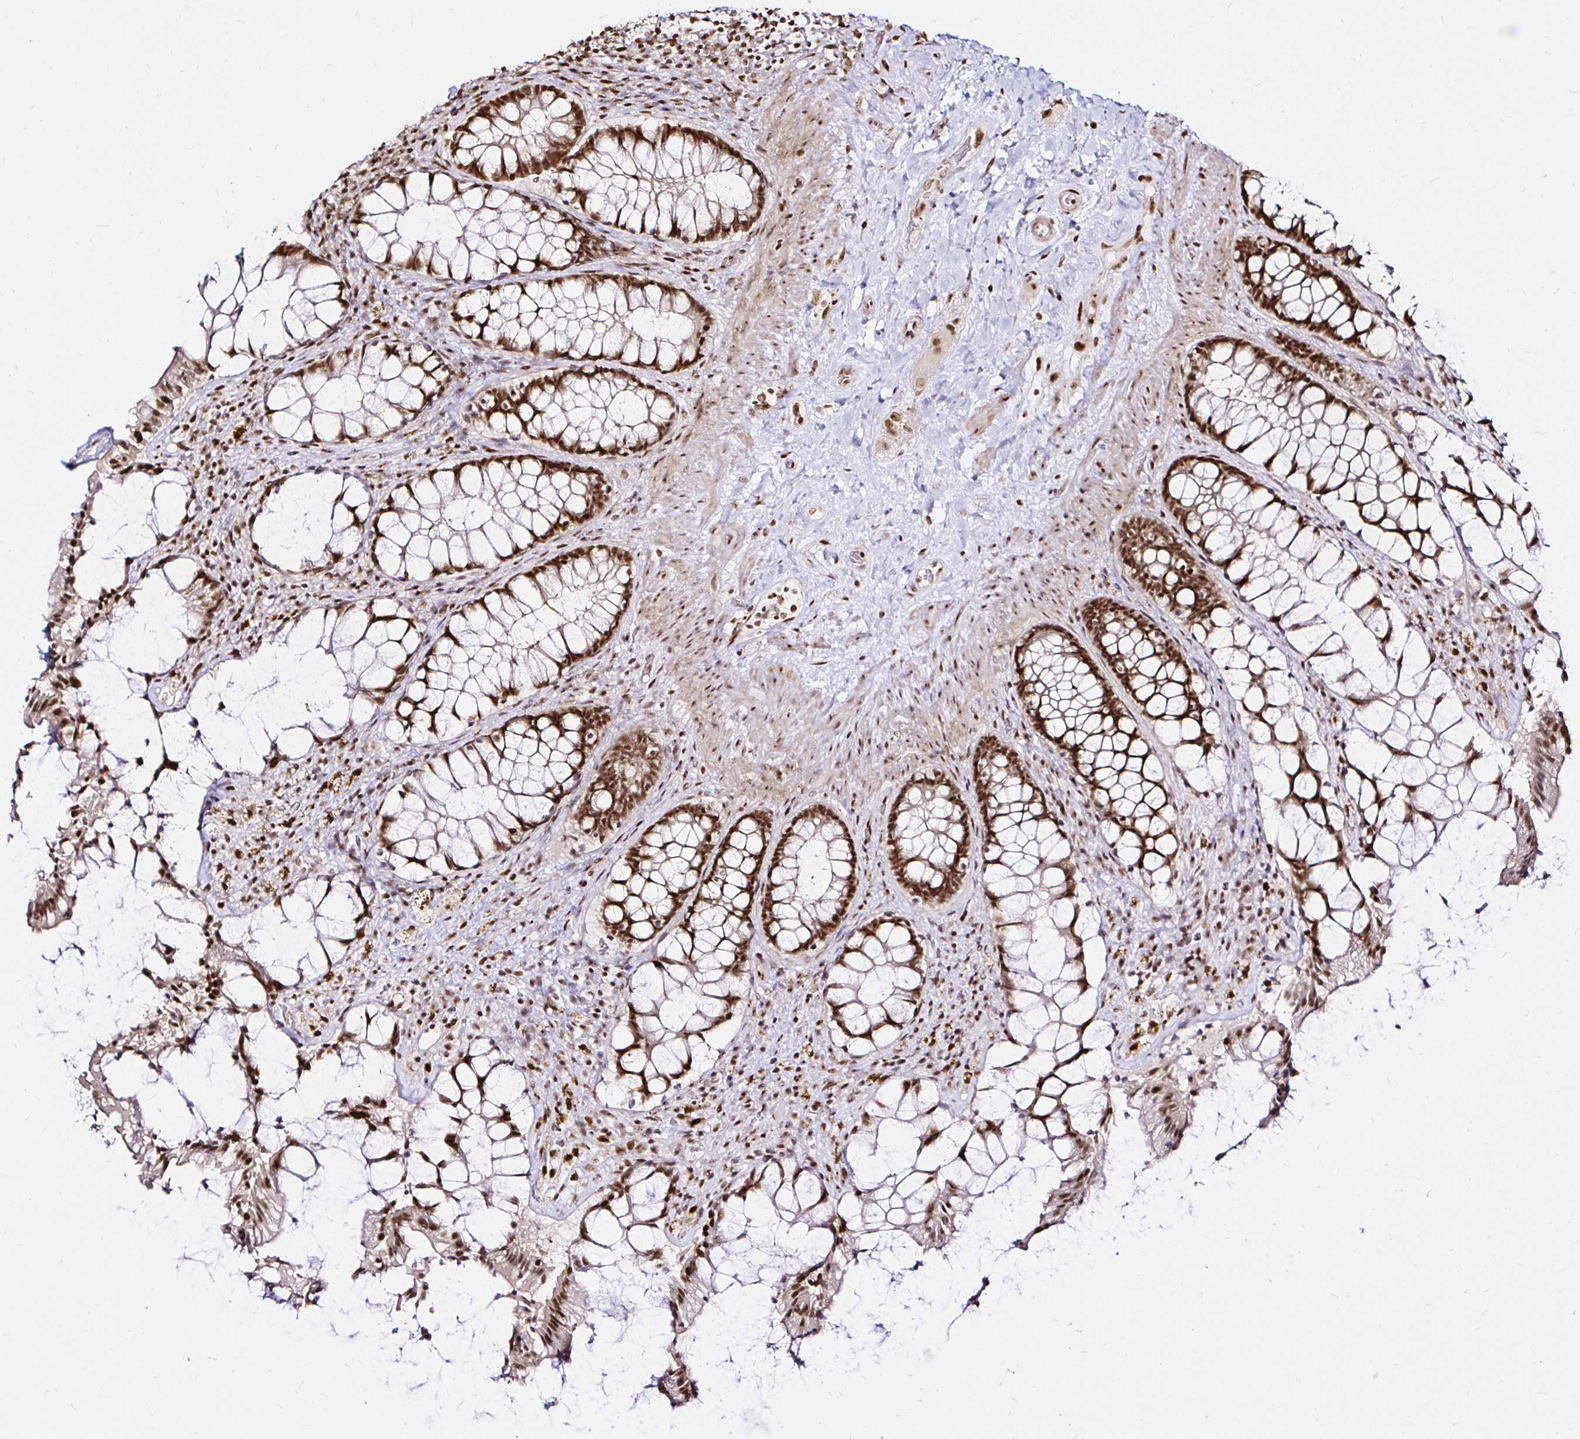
{"staining": {"intensity": "strong", "quantity": ">75%", "location": "nuclear"}, "tissue": "rectum", "cell_type": "Glandular cells", "image_type": "normal", "snomed": [{"axis": "morphology", "description": "Normal tissue, NOS"}, {"axis": "topography", "description": "Rectum"}], "caption": "Immunohistochemistry histopathology image of normal human rectum stained for a protein (brown), which reveals high levels of strong nuclear positivity in about >75% of glandular cells.", "gene": "SNRPC", "patient": {"sex": "female", "age": 58}}